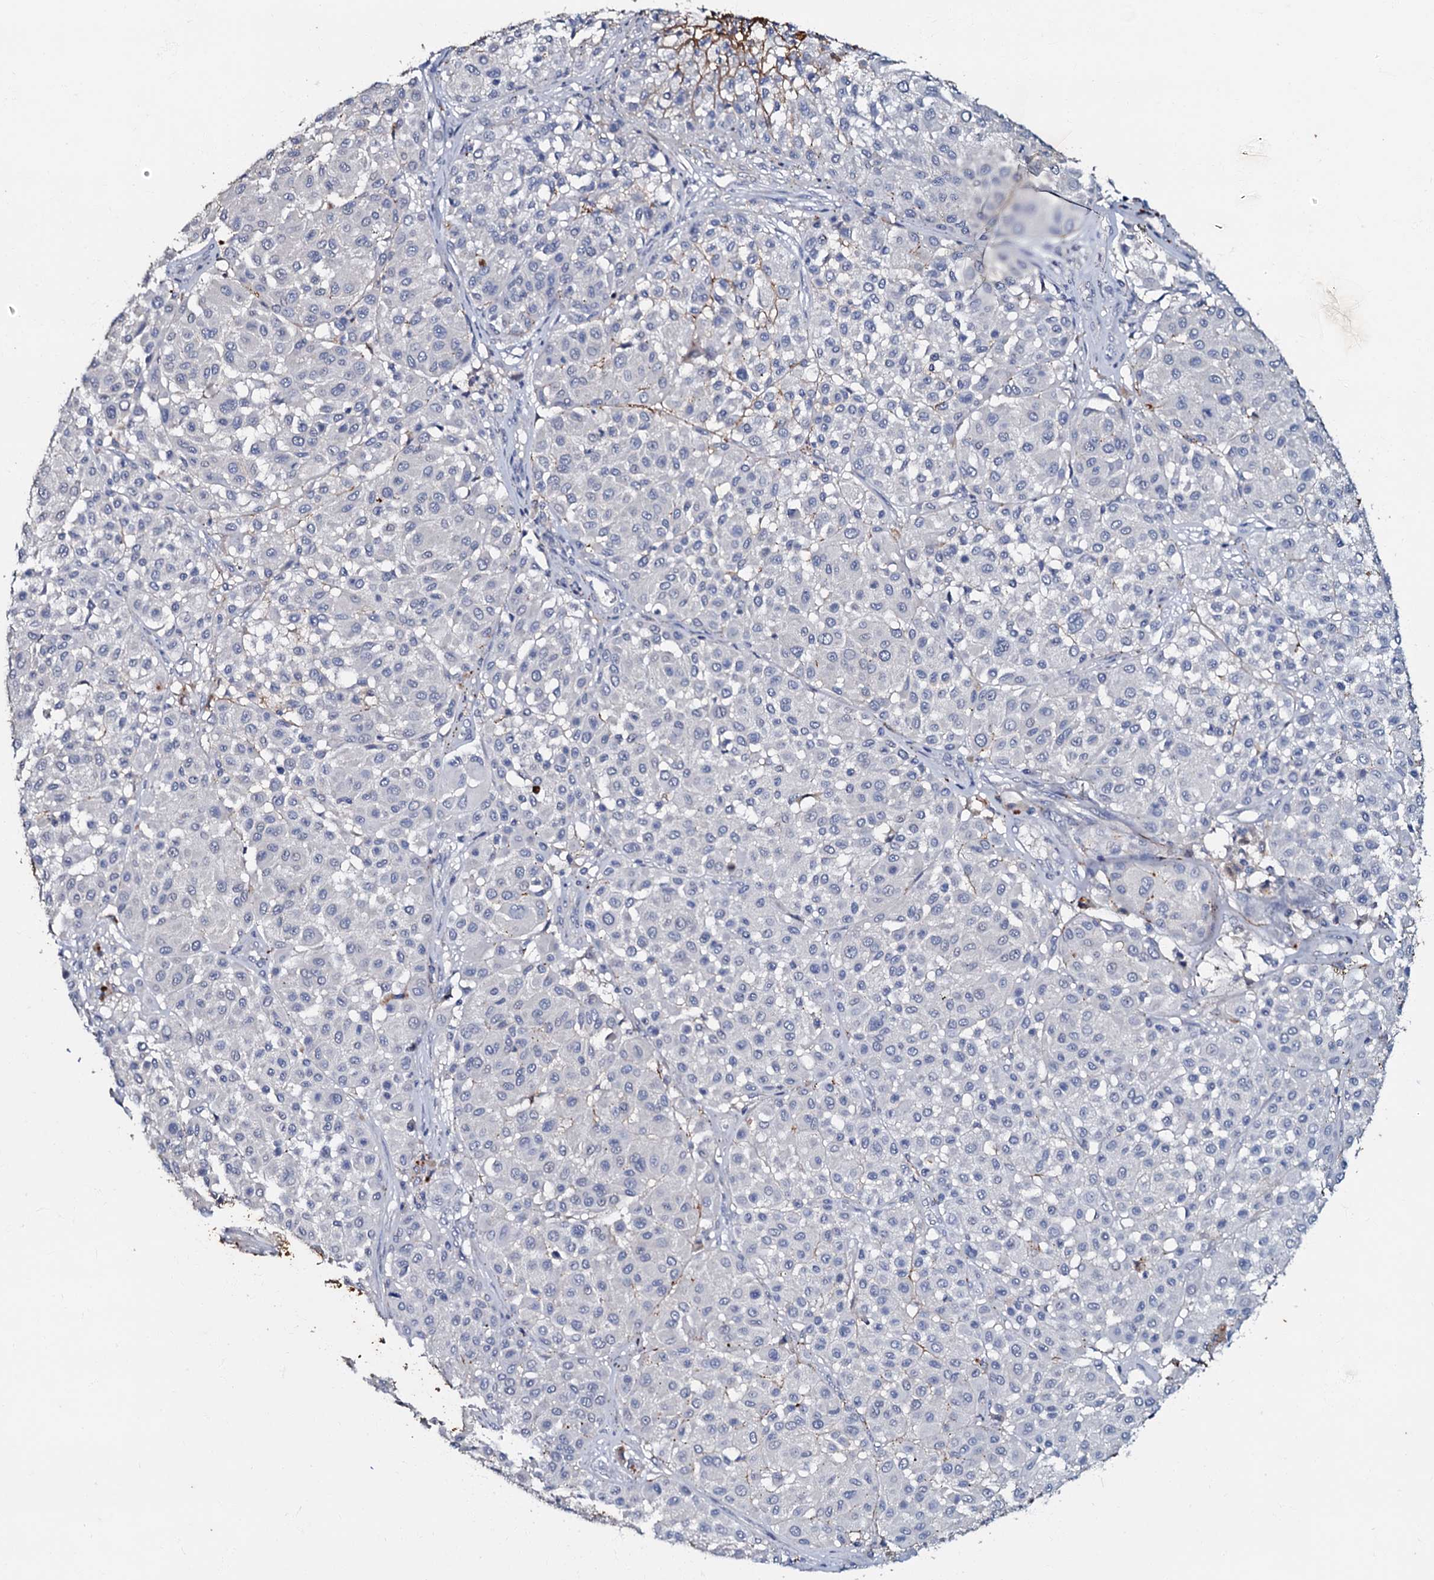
{"staining": {"intensity": "negative", "quantity": "none", "location": "none"}, "tissue": "melanoma", "cell_type": "Tumor cells", "image_type": "cancer", "snomed": [{"axis": "morphology", "description": "Malignant melanoma, Metastatic site"}, {"axis": "topography", "description": "Soft tissue"}], "caption": "Tumor cells are negative for brown protein staining in malignant melanoma (metastatic site).", "gene": "MANSC4", "patient": {"sex": "male", "age": 41}}